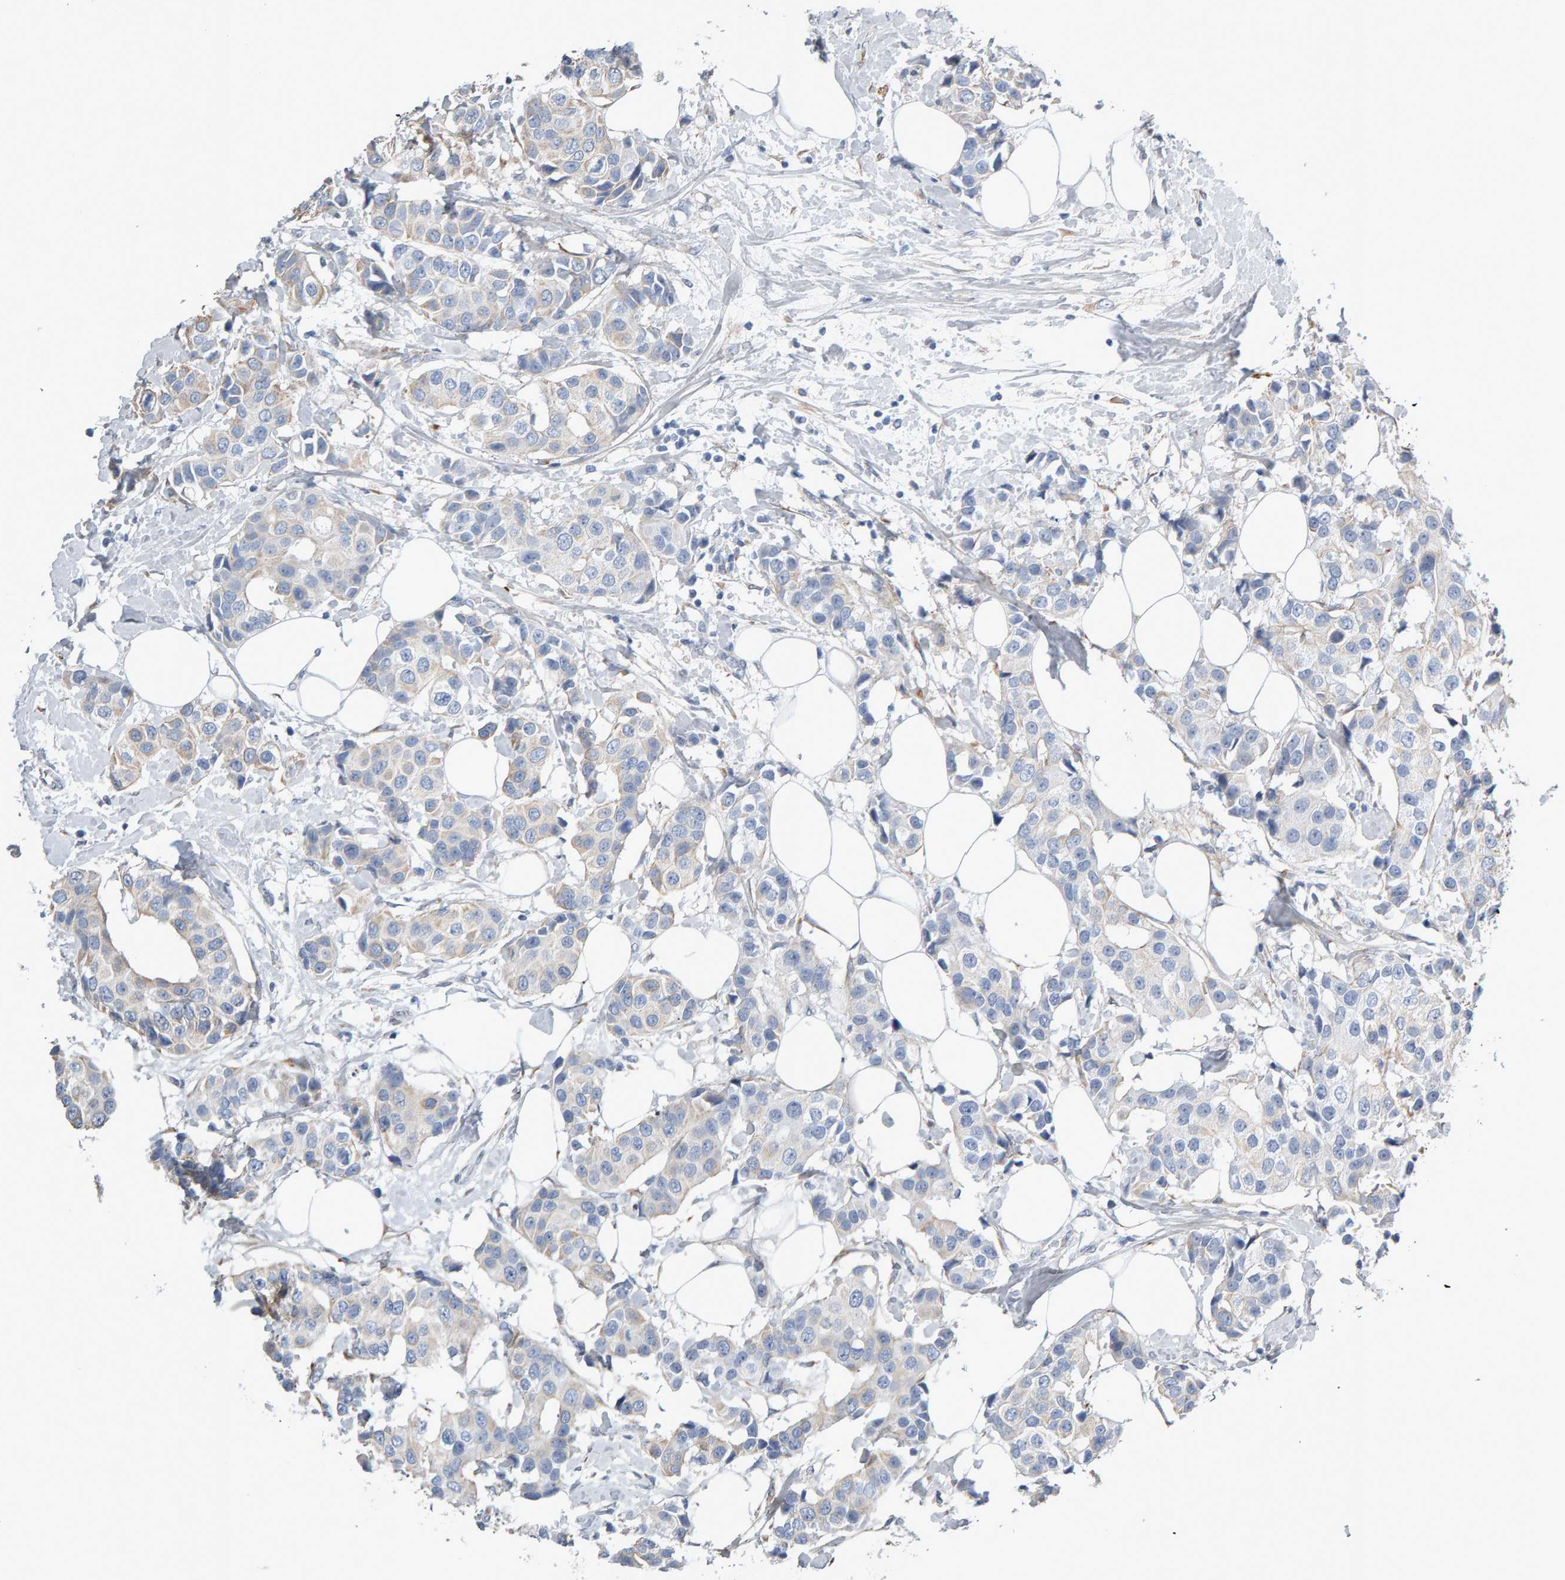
{"staining": {"intensity": "negative", "quantity": "none", "location": "none"}, "tissue": "breast cancer", "cell_type": "Tumor cells", "image_type": "cancer", "snomed": [{"axis": "morphology", "description": "Normal tissue, NOS"}, {"axis": "morphology", "description": "Duct carcinoma"}, {"axis": "topography", "description": "Breast"}], "caption": "This is a image of IHC staining of breast cancer (invasive ductal carcinoma), which shows no positivity in tumor cells.", "gene": "ENGASE", "patient": {"sex": "female", "age": 39}}